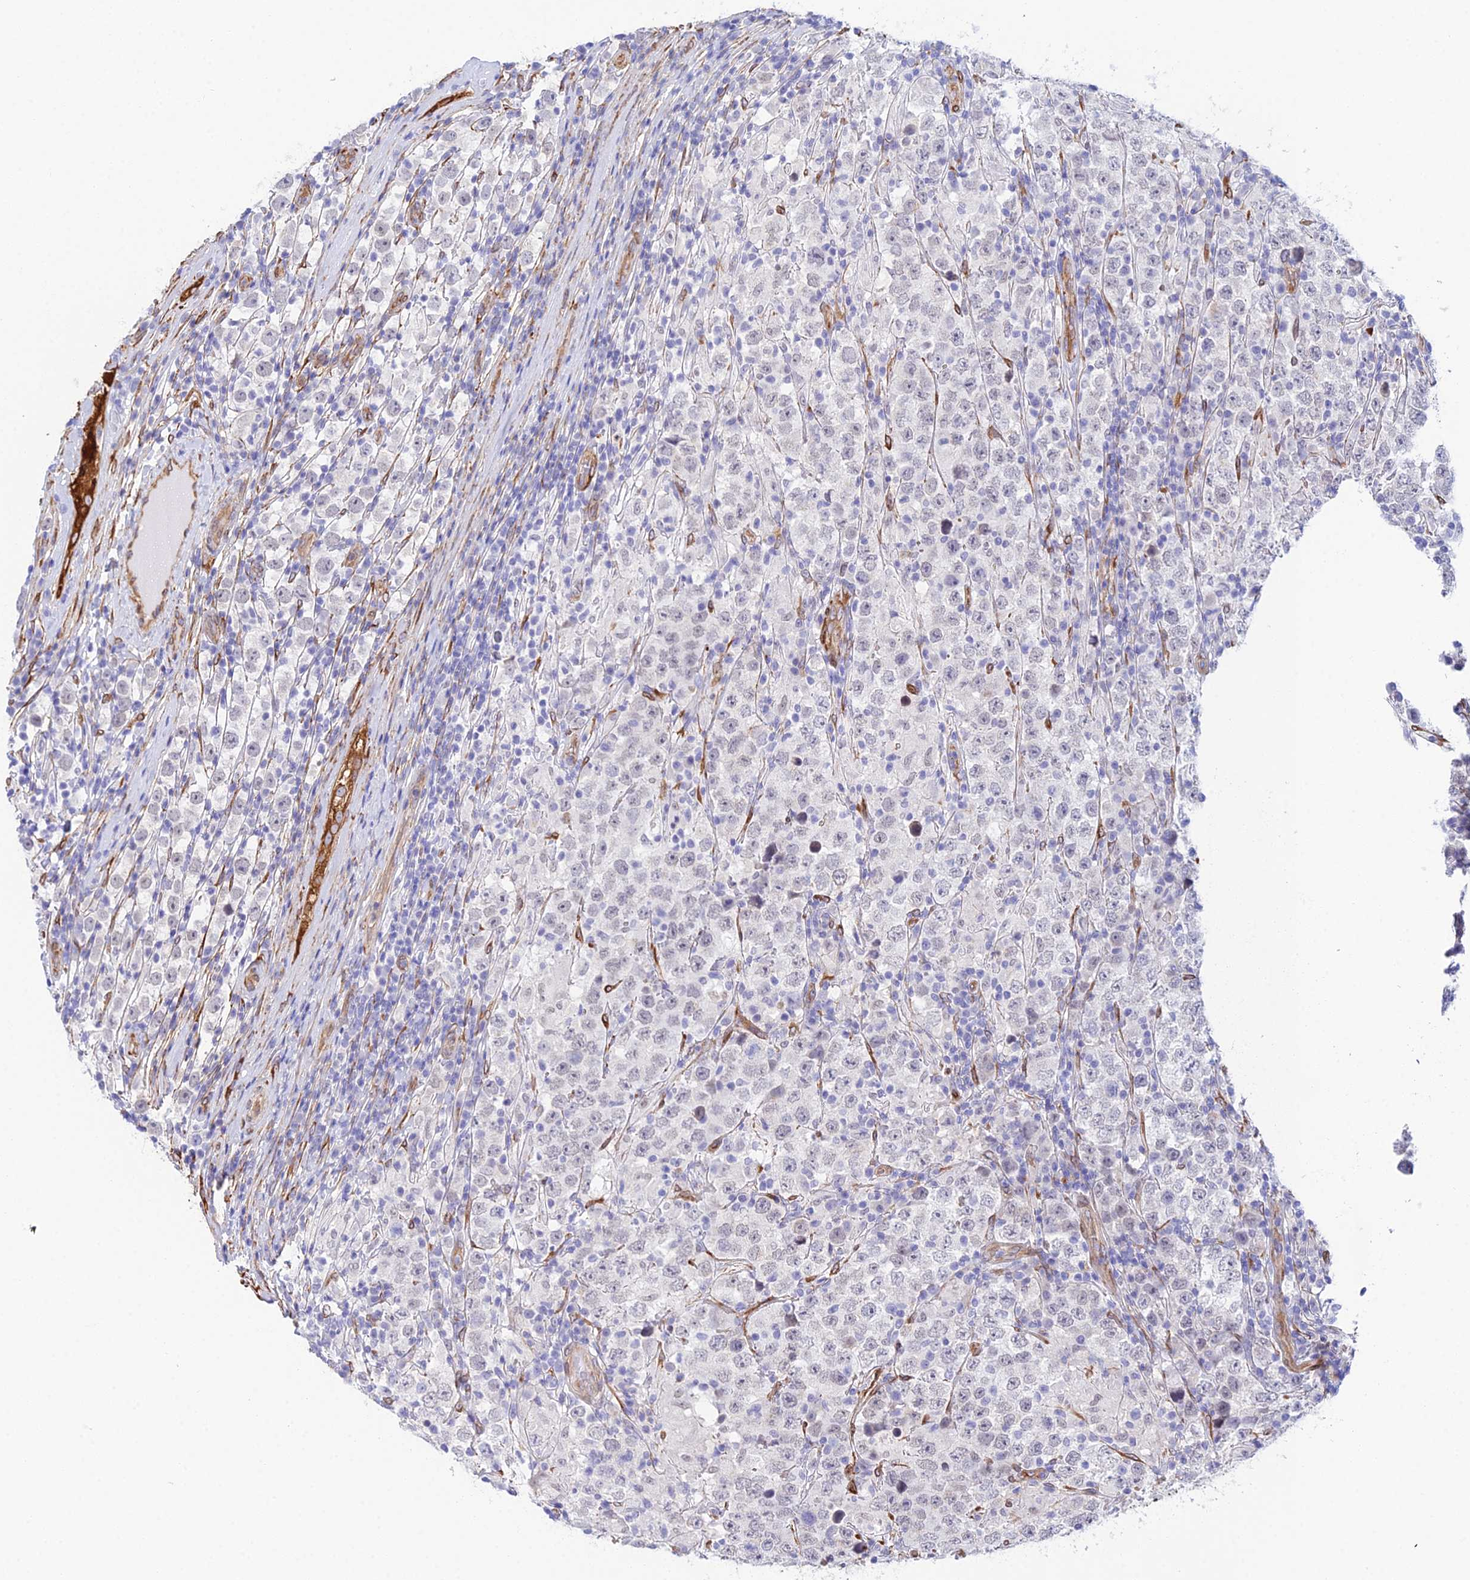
{"staining": {"intensity": "negative", "quantity": "none", "location": "none"}, "tissue": "testis cancer", "cell_type": "Tumor cells", "image_type": "cancer", "snomed": [{"axis": "morphology", "description": "Normal tissue, NOS"}, {"axis": "morphology", "description": "Urothelial carcinoma, High grade"}, {"axis": "morphology", "description": "Seminoma, NOS"}, {"axis": "morphology", "description": "Carcinoma, Embryonal, NOS"}, {"axis": "topography", "description": "Urinary bladder"}, {"axis": "topography", "description": "Testis"}], "caption": "DAB immunohistochemical staining of human testis embryonal carcinoma displays no significant positivity in tumor cells. (Immunohistochemistry (ihc), brightfield microscopy, high magnification).", "gene": "MXRA7", "patient": {"sex": "male", "age": 41}}